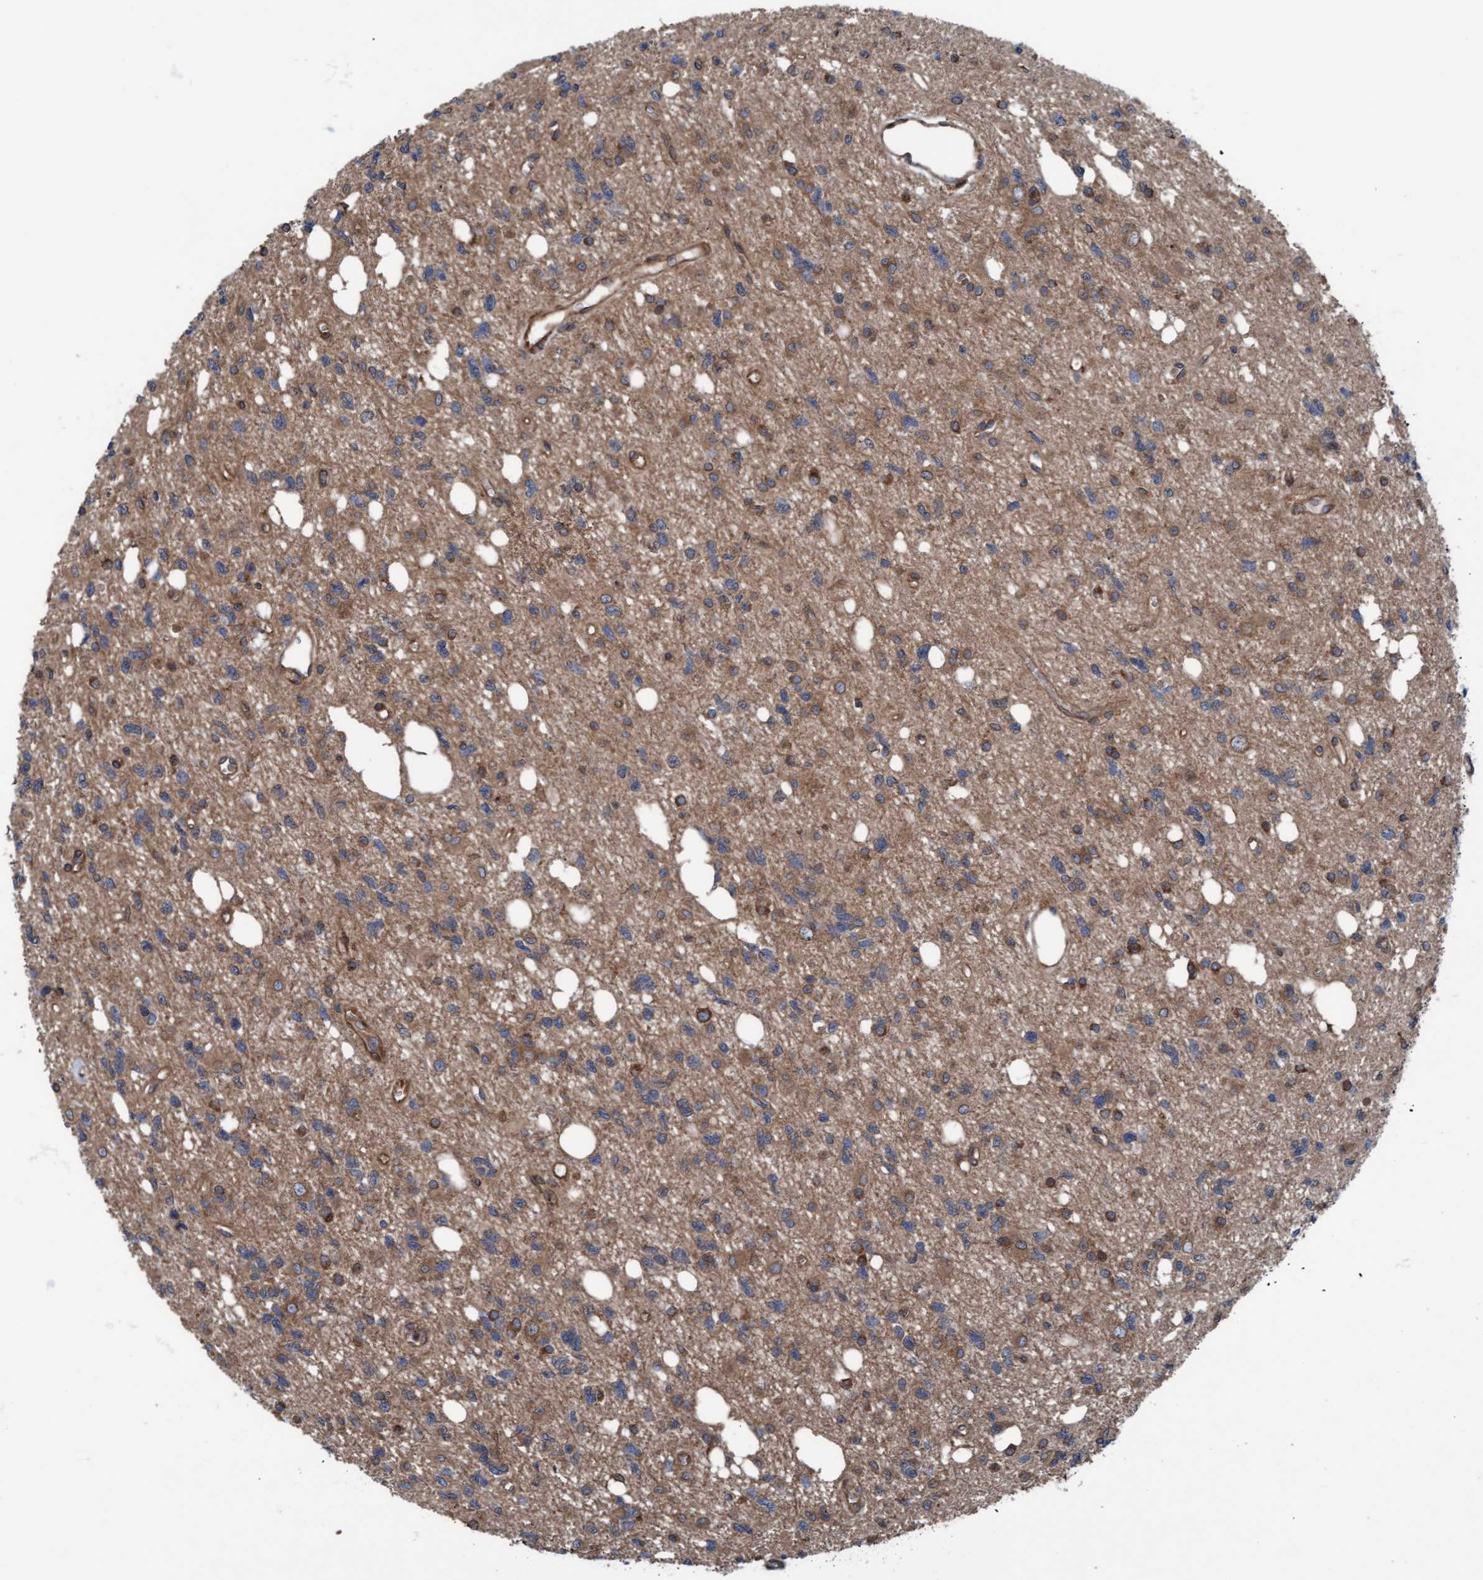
{"staining": {"intensity": "moderate", "quantity": "25%-75%", "location": "cytoplasmic/membranous"}, "tissue": "glioma", "cell_type": "Tumor cells", "image_type": "cancer", "snomed": [{"axis": "morphology", "description": "Glioma, malignant, High grade"}, {"axis": "topography", "description": "Brain"}], "caption": "Immunohistochemistry (DAB) staining of human malignant glioma (high-grade) reveals moderate cytoplasmic/membranous protein expression in about 25%-75% of tumor cells.", "gene": "RAP1GAP2", "patient": {"sex": "female", "age": 62}}